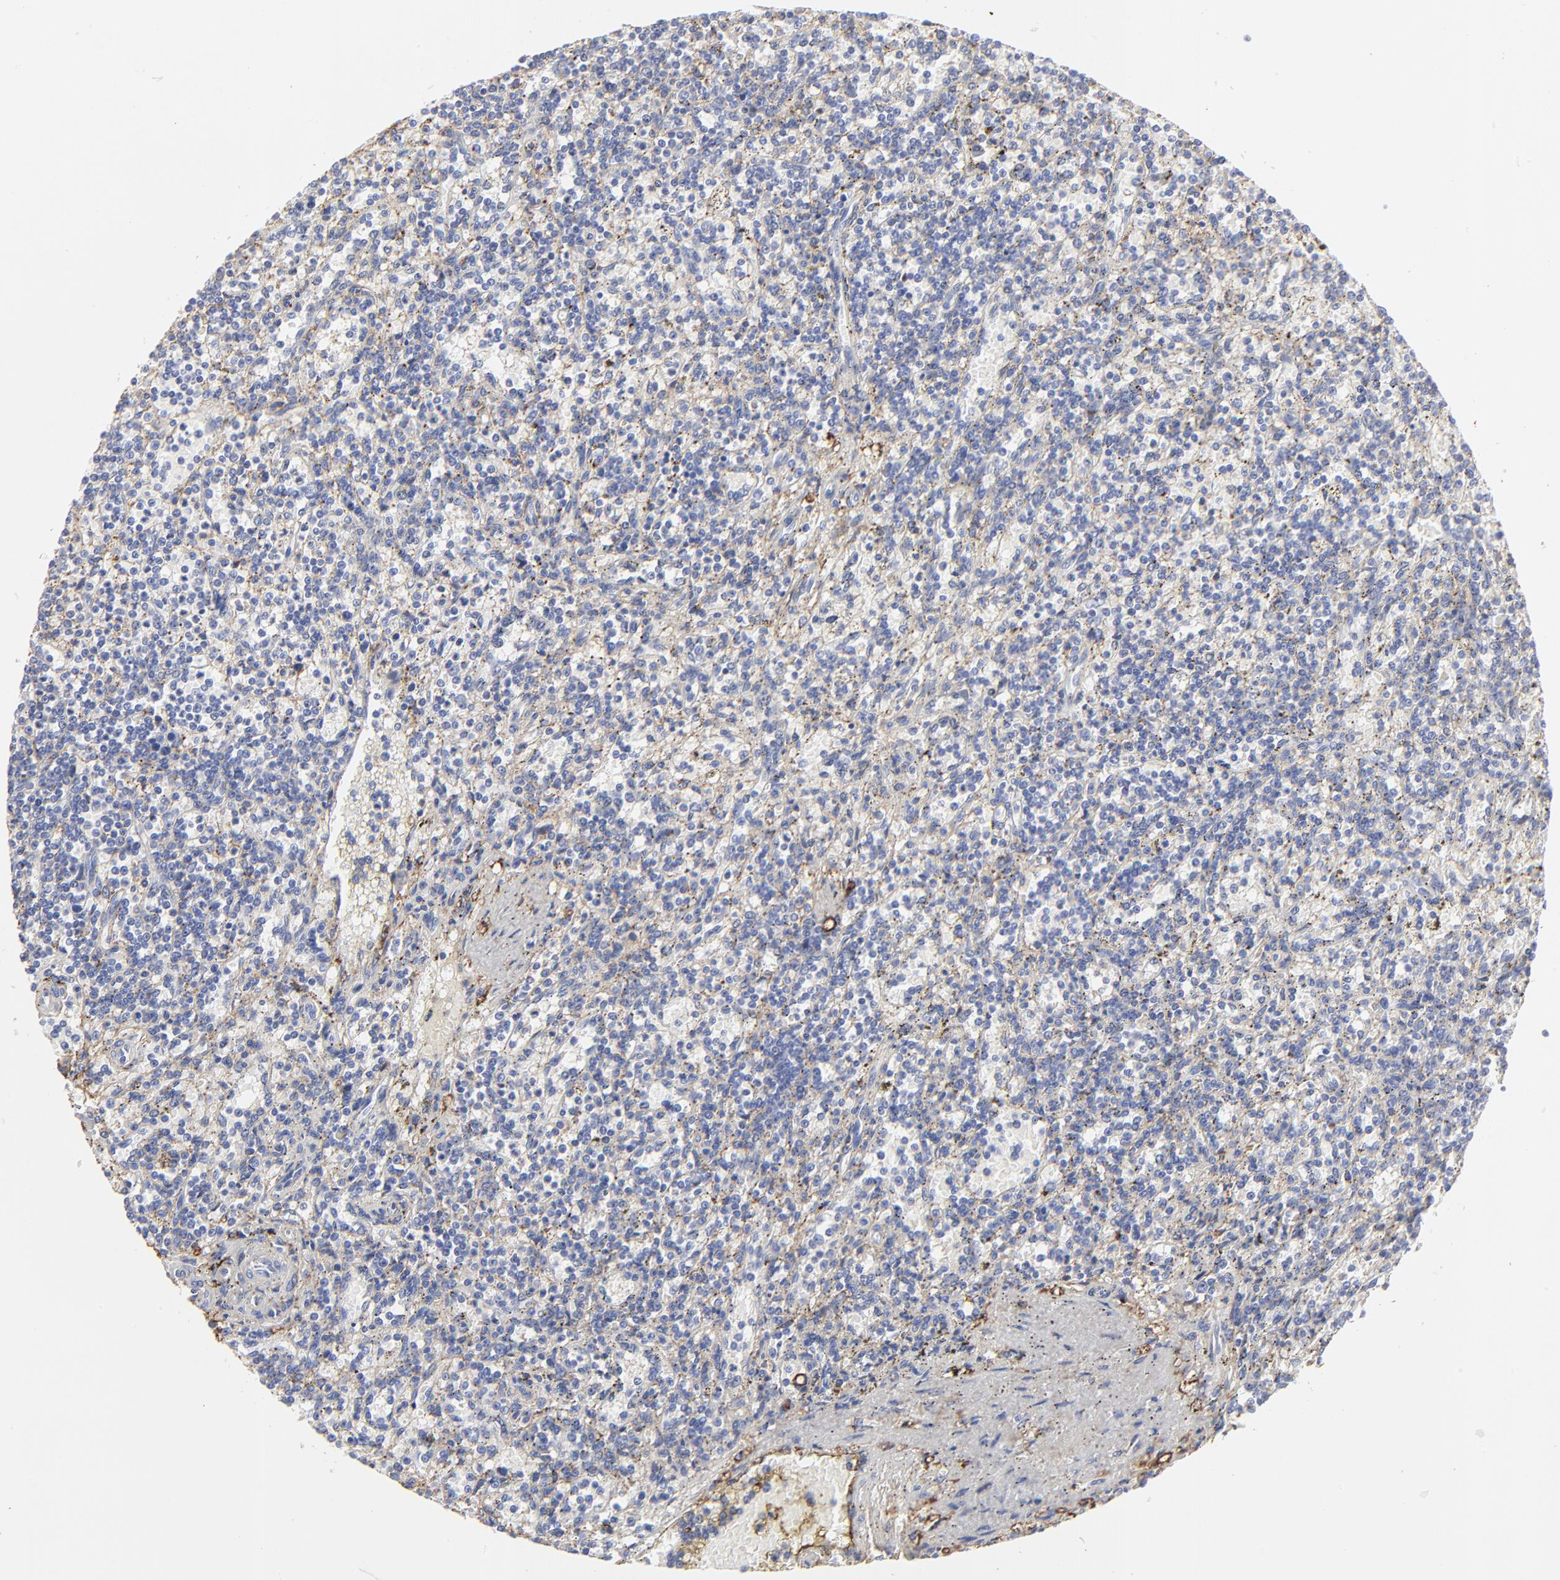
{"staining": {"intensity": "weak", "quantity": "<25%", "location": "cytoplasmic/membranous"}, "tissue": "lymphoma", "cell_type": "Tumor cells", "image_type": "cancer", "snomed": [{"axis": "morphology", "description": "Malignant lymphoma, non-Hodgkin's type, Low grade"}, {"axis": "topography", "description": "Spleen"}], "caption": "Tumor cells are negative for brown protein staining in malignant lymphoma, non-Hodgkin's type (low-grade).", "gene": "ANXA6", "patient": {"sex": "male", "age": 73}}